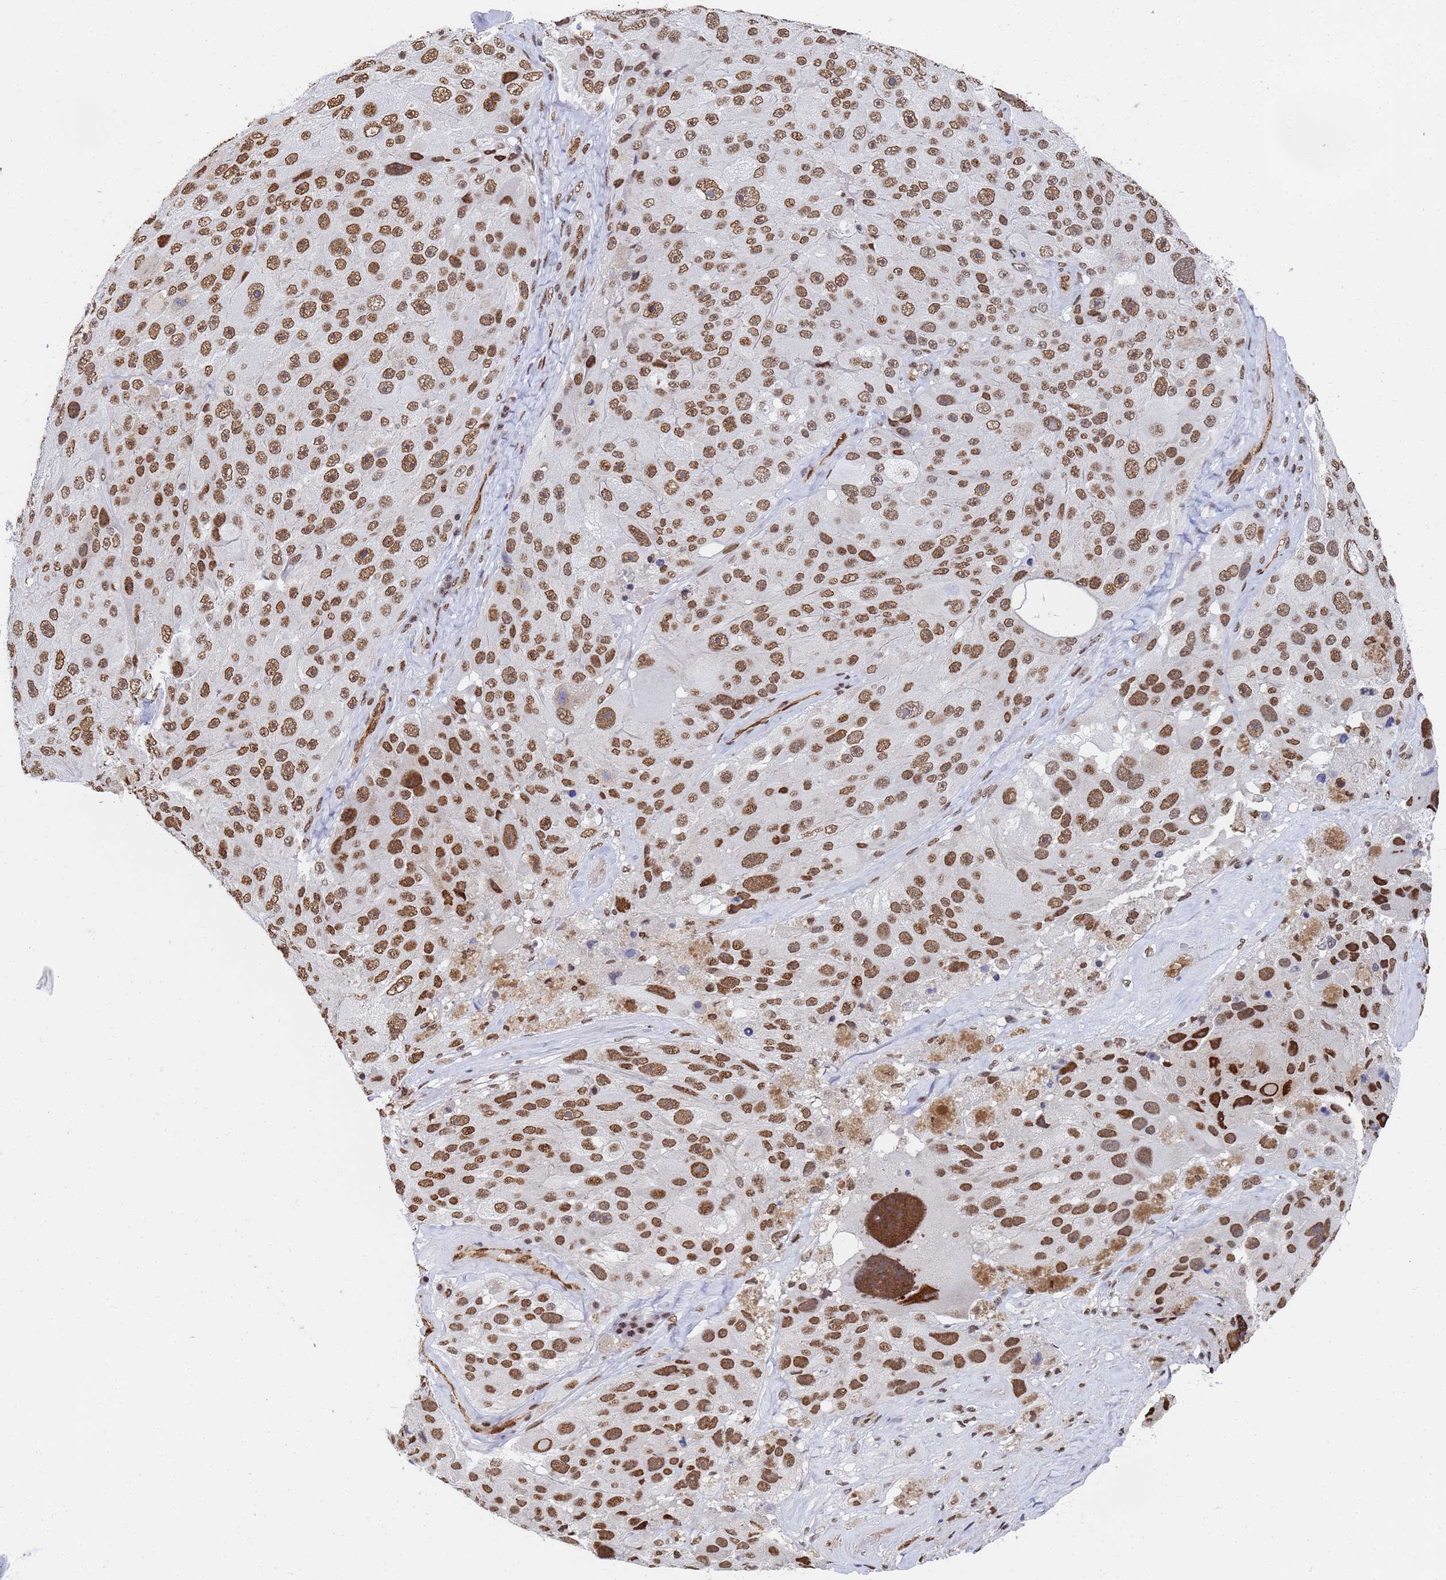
{"staining": {"intensity": "moderate", "quantity": ">75%", "location": "nuclear"}, "tissue": "melanoma", "cell_type": "Tumor cells", "image_type": "cancer", "snomed": [{"axis": "morphology", "description": "Malignant melanoma, Metastatic site"}, {"axis": "topography", "description": "Lymph node"}], "caption": "Immunohistochemistry staining of malignant melanoma (metastatic site), which shows medium levels of moderate nuclear staining in about >75% of tumor cells indicating moderate nuclear protein expression. The staining was performed using DAB (3,3'-diaminobenzidine) (brown) for protein detection and nuclei were counterstained in hematoxylin (blue).", "gene": "RAVER2", "patient": {"sex": "male", "age": 62}}